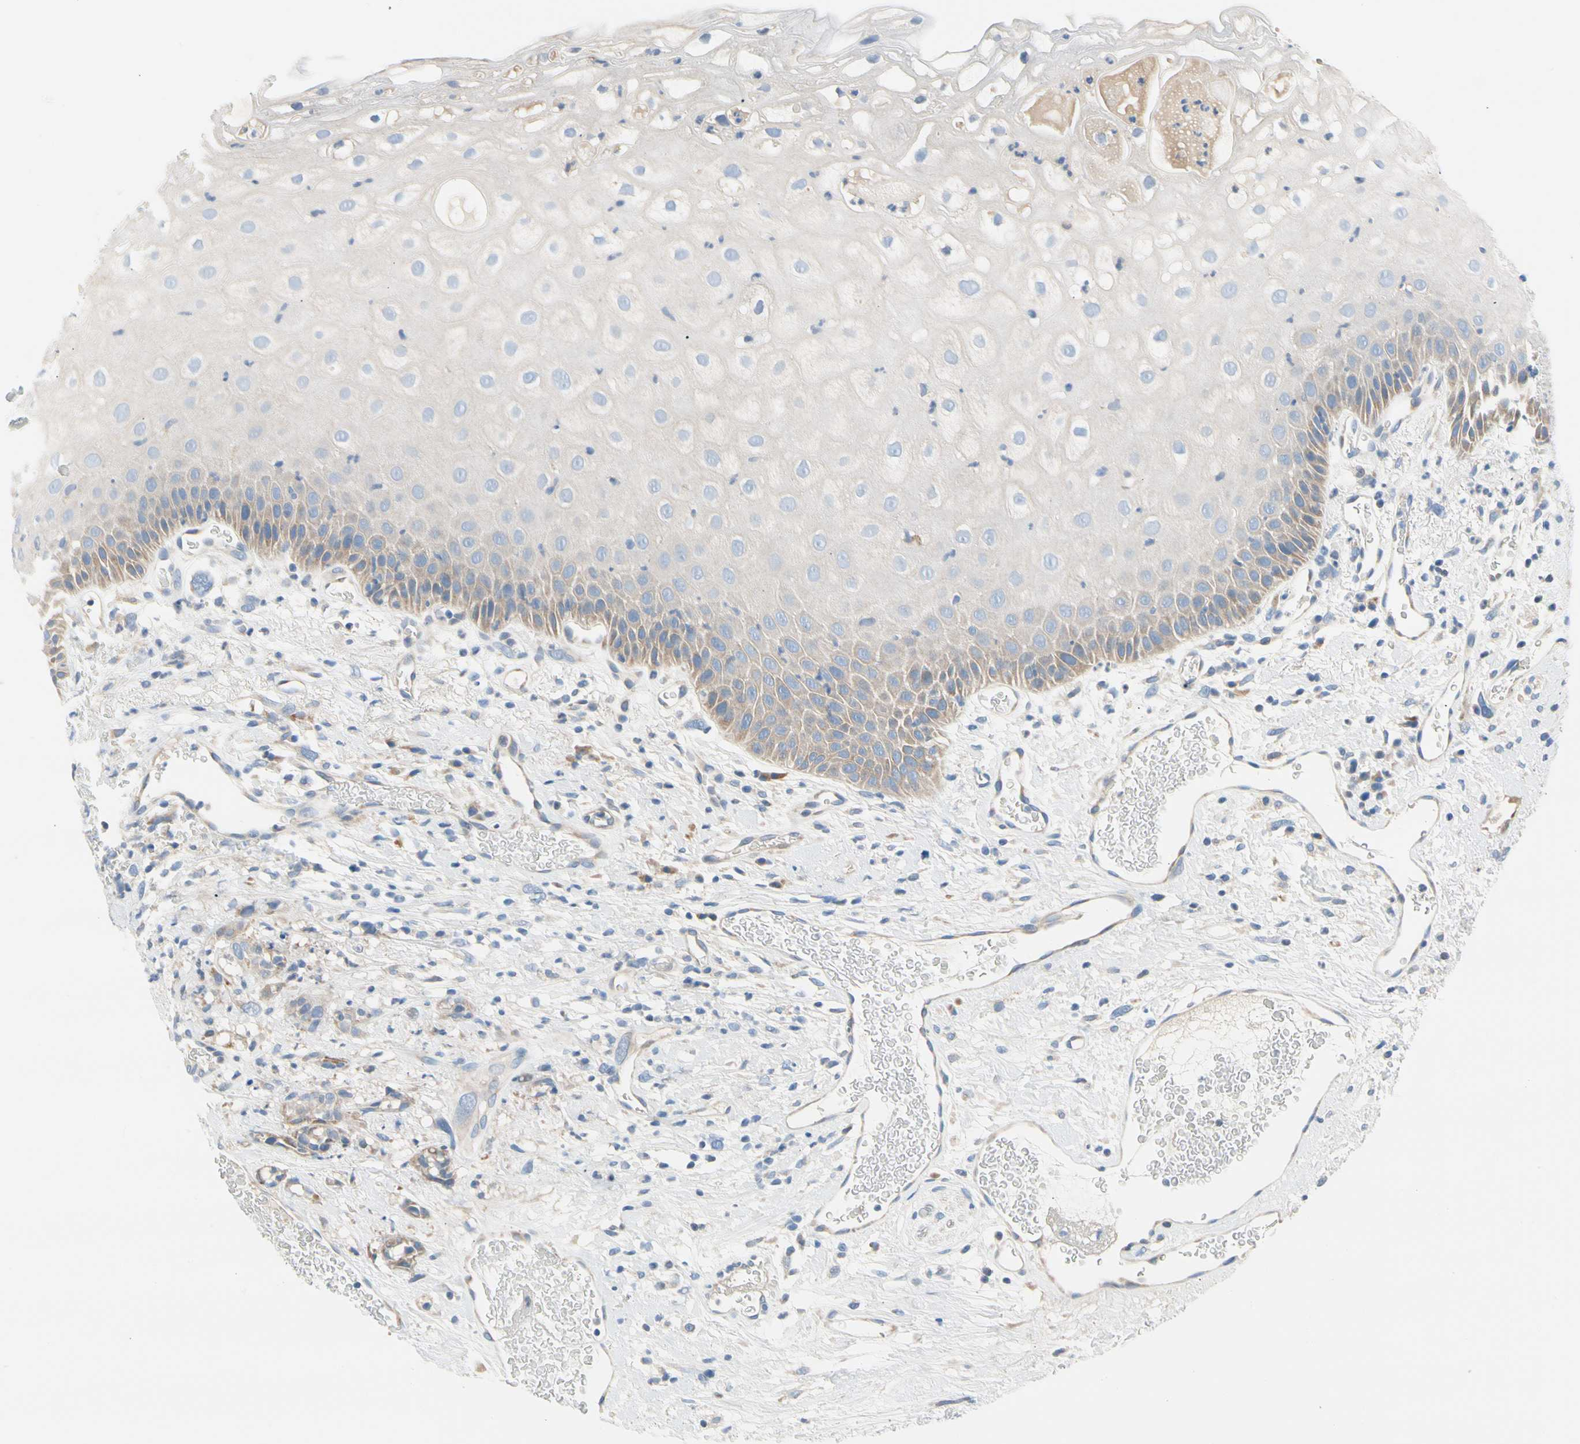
{"staining": {"intensity": "weak", "quantity": "25%-75%", "location": "cytoplasmic/membranous"}, "tissue": "head and neck cancer", "cell_type": "Tumor cells", "image_type": "cancer", "snomed": [{"axis": "morphology", "description": "Normal tissue, NOS"}, {"axis": "morphology", "description": "Squamous cell carcinoma, NOS"}, {"axis": "topography", "description": "Cartilage tissue"}, {"axis": "topography", "description": "Head-Neck"}], "caption": "Tumor cells exhibit weak cytoplasmic/membranous expression in about 25%-75% of cells in head and neck cancer.", "gene": "STXBP1", "patient": {"sex": "male", "age": 62}}